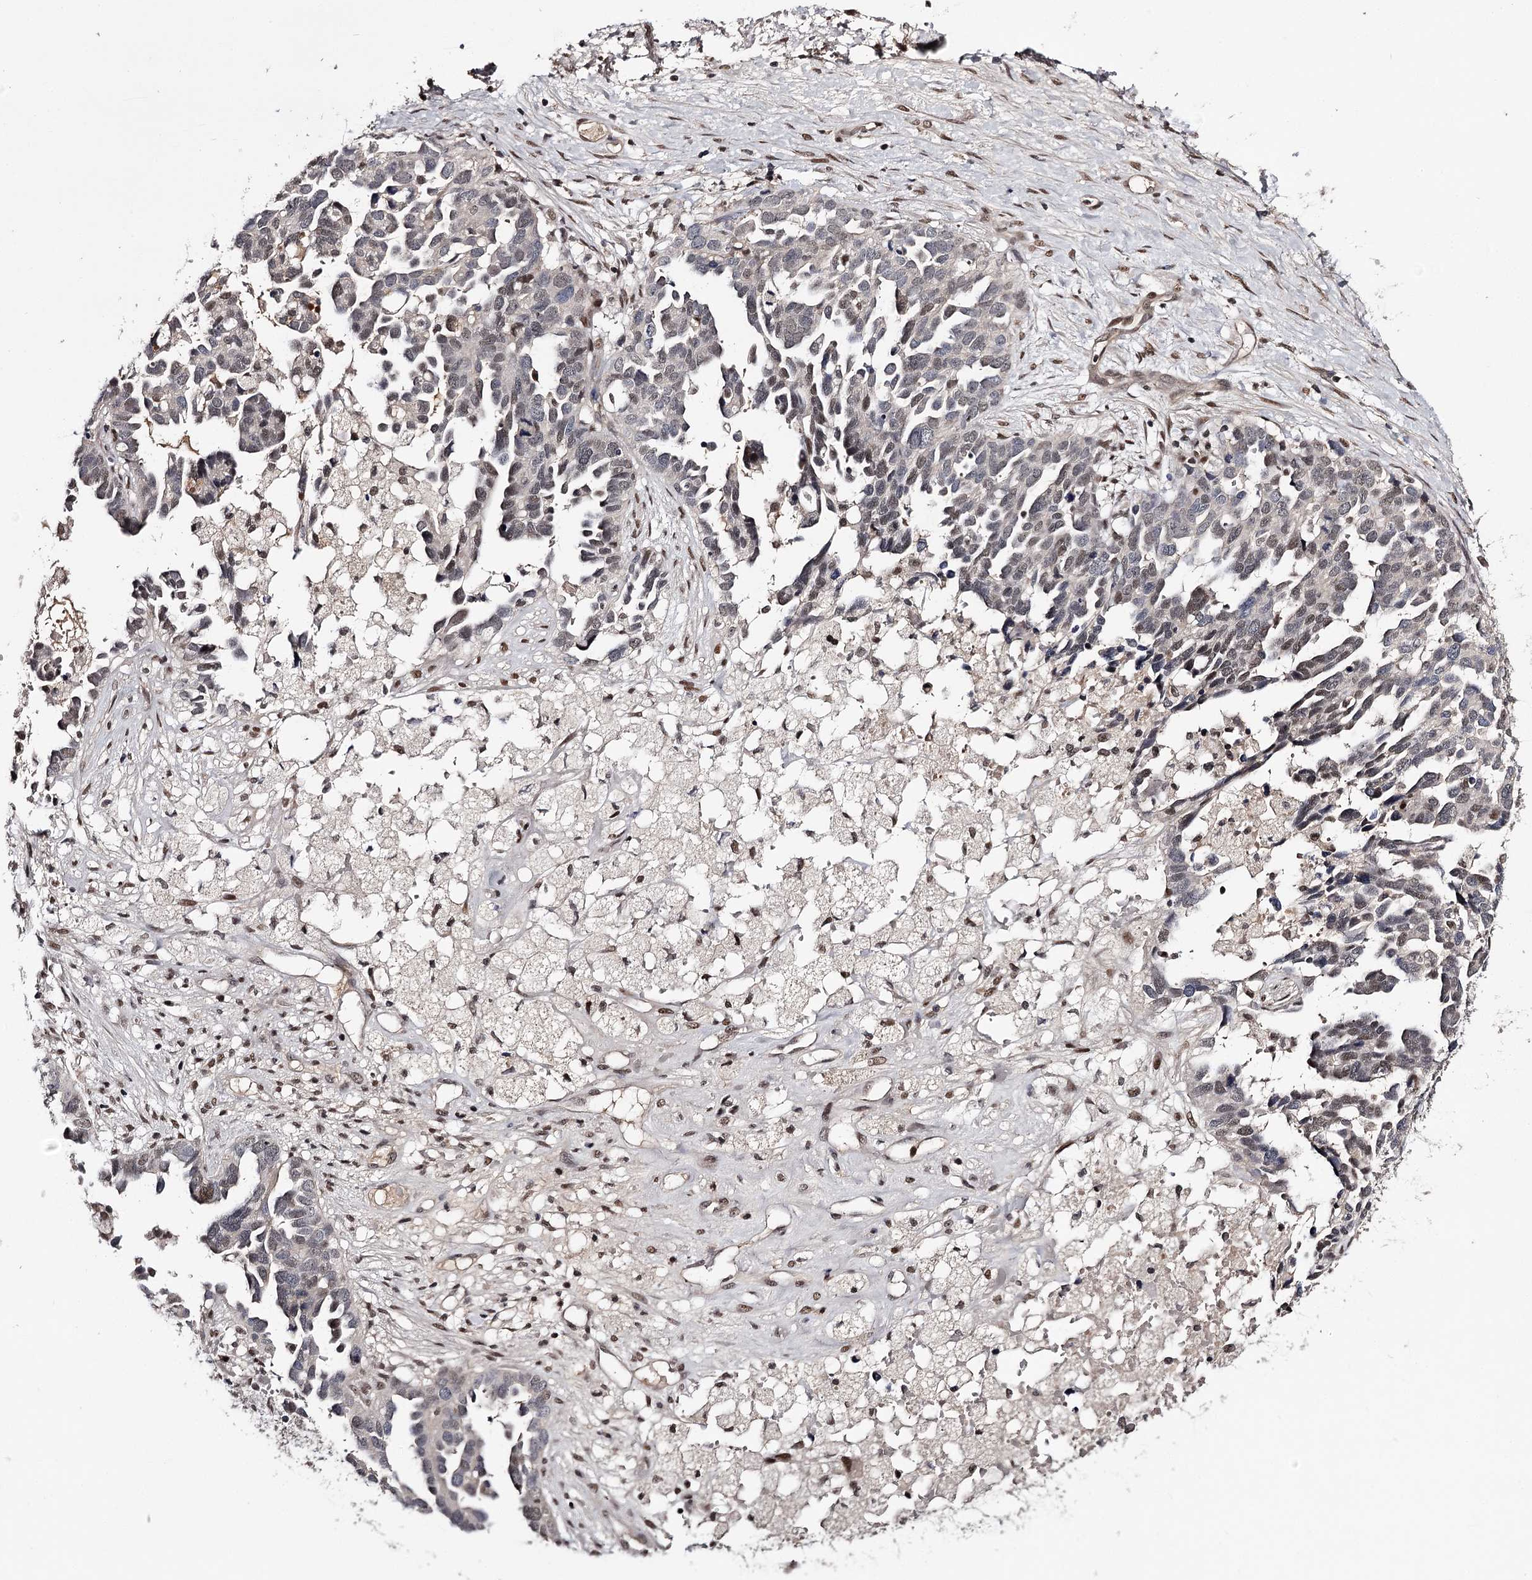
{"staining": {"intensity": "moderate", "quantity": "<25%", "location": "nuclear"}, "tissue": "ovarian cancer", "cell_type": "Tumor cells", "image_type": "cancer", "snomed": [{"axis": "morphology", "description": "Cystadenocarcinoma, serous, NOS"}, {"axis": "topography", "description": "Ovary"}], "caption": "Moderate nuclear expression for a protein is identified in approximately <25% of tumor cells of ovarian serous cystadenocarcinoma using immunohistochemistry (IHC).", "gene": "TTC33", "patient": {"sex": "female", "age": 54}}